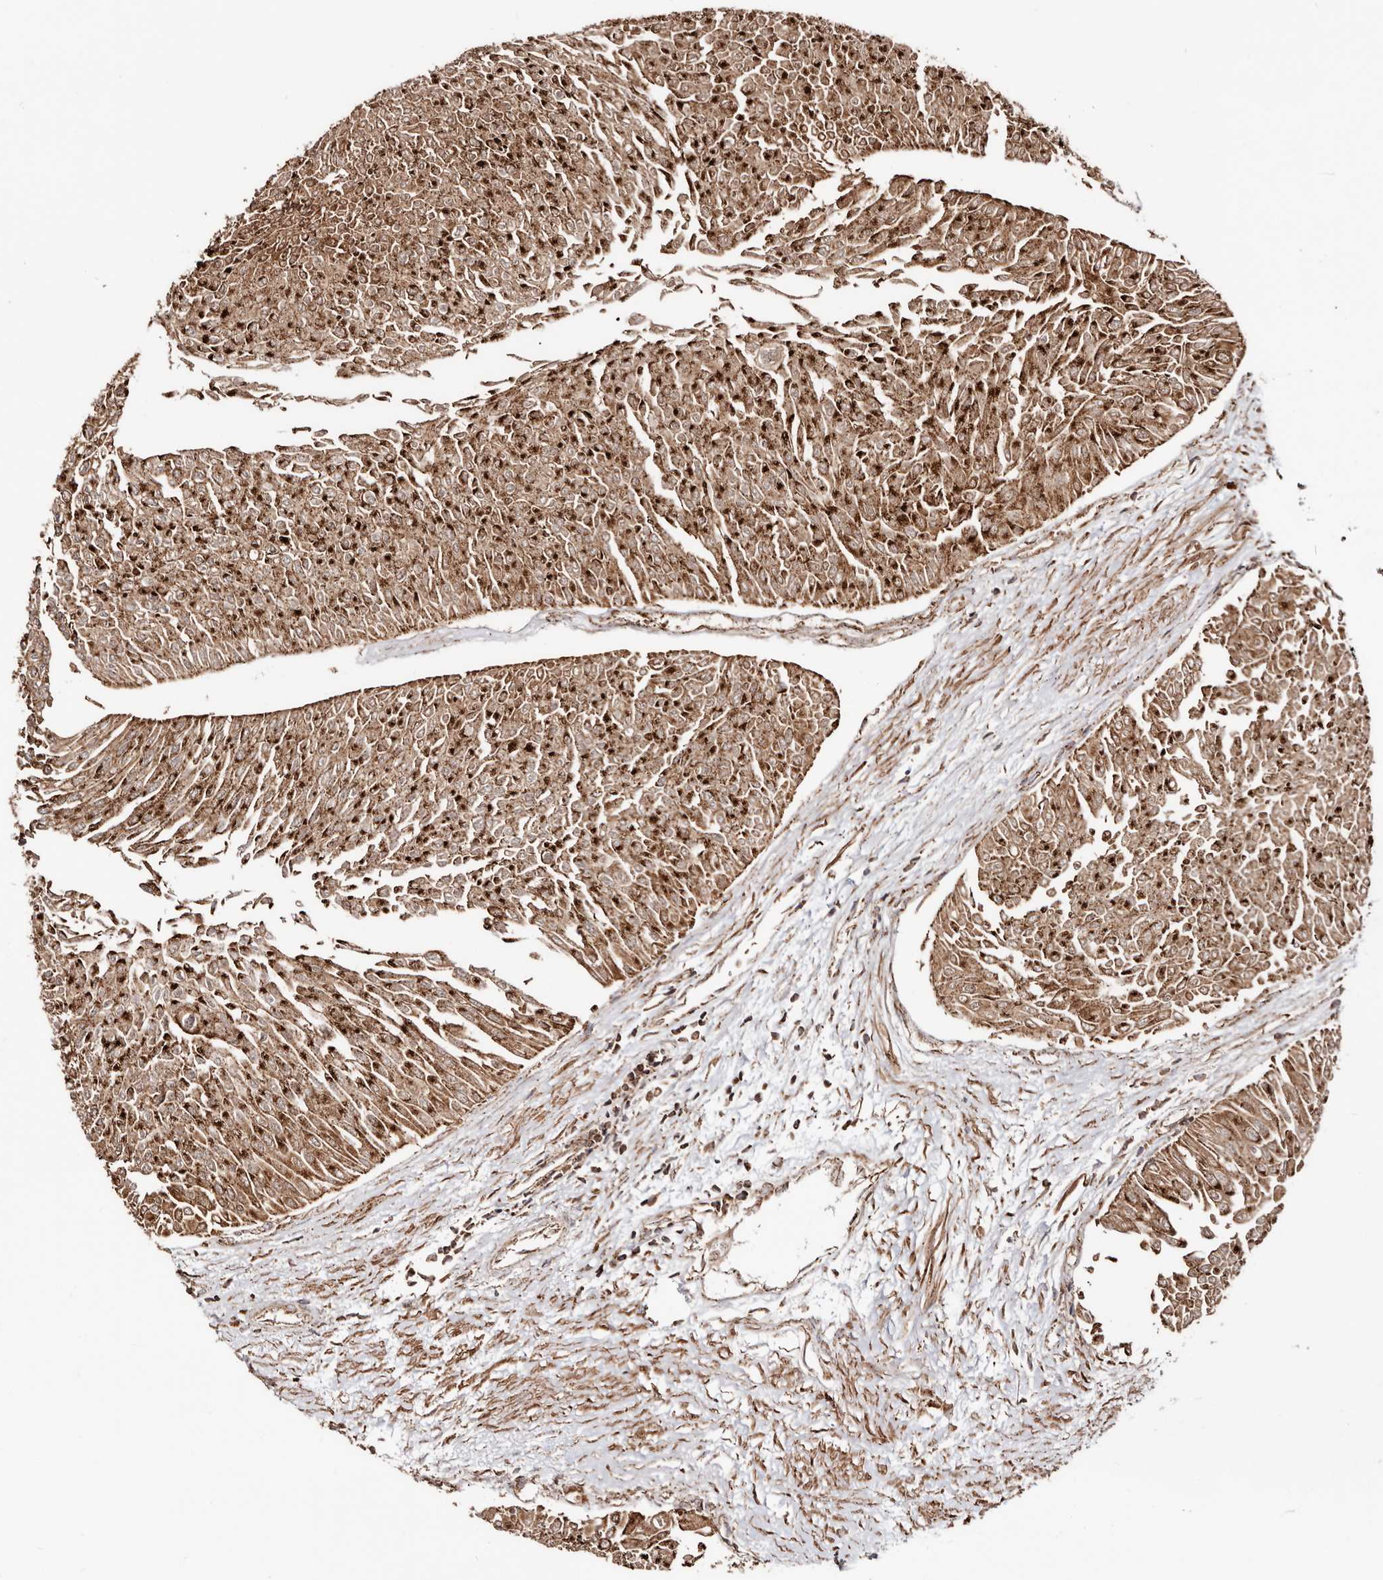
{"staining": {"intensity": "strong", "quantity": ">75%", "location": "cytoplasmic/membranous"}, "tissue": "urothelial cancer", "cell_type": "Tumor cells", "image_type": "cancer", "snomed": [{"axis": "morphology", "description": "Urothelial carcinoma, Low grade"}, {"axis": "topography", "description": "Urinary bladder"}], "caption": "A brown stain highlights strong cytoplasmic/membranous expression of a protein in urothelial cancer tumor cells.", "gene": "PRKACB", "patient": {"sex": "male", "age": 67}}